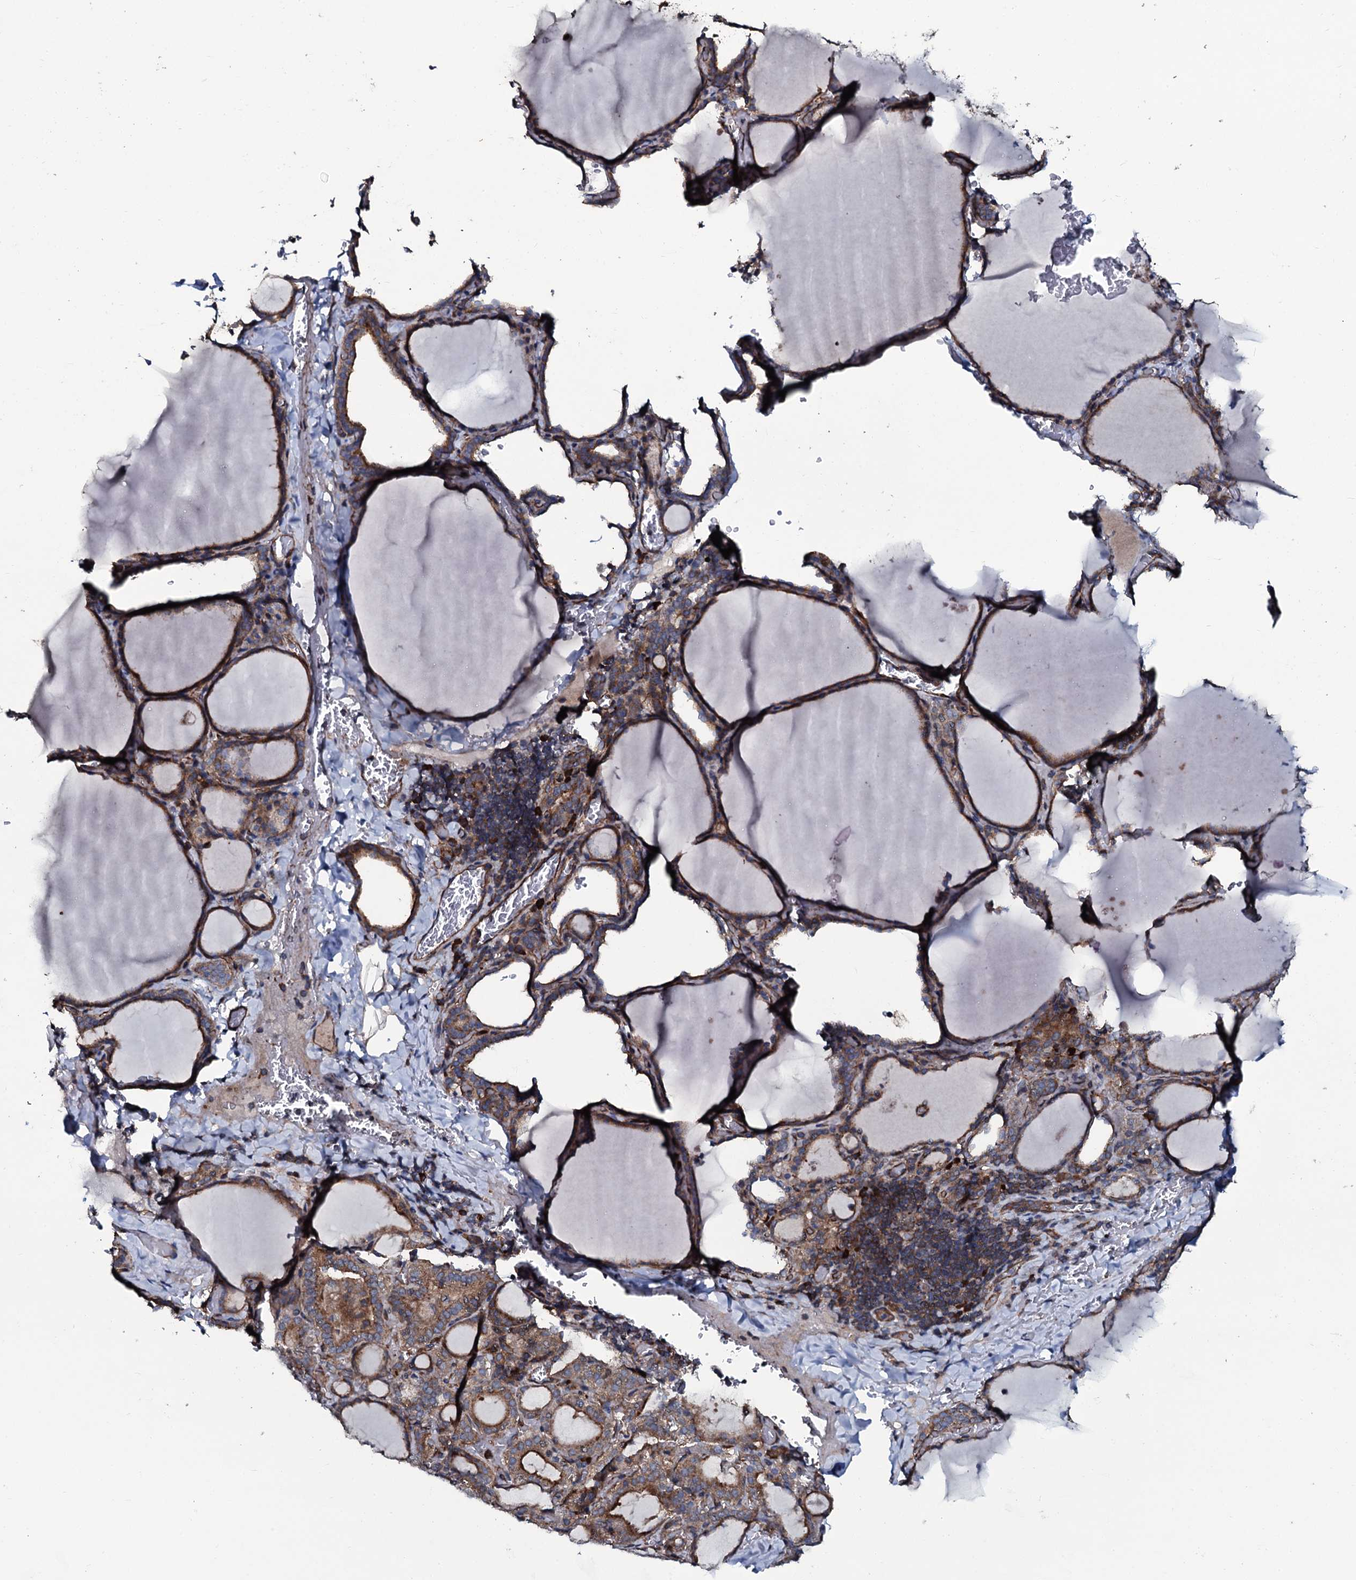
{"staining": {"intensity": "moderate", "quantity": "25%-75%", "location": "cytoplasmic/membranous"}, "tissue": "thyroid gland", "cell_type": "Glandular cells", "image_type": "normal", "snomed": [{"axis": "morphology", "description": "Normal tissue, NOS"}, {"axis": "topography", "description": "Thyroid gland"}], "caption": "Immunohistochemical staining of benign human thyroid gland shows moderate cytoplasmic/membranous protein positivity in about 25%-75% of glandular cells.", "gene": "USPL1", "patient": {"sex": "female", "age": 39}}